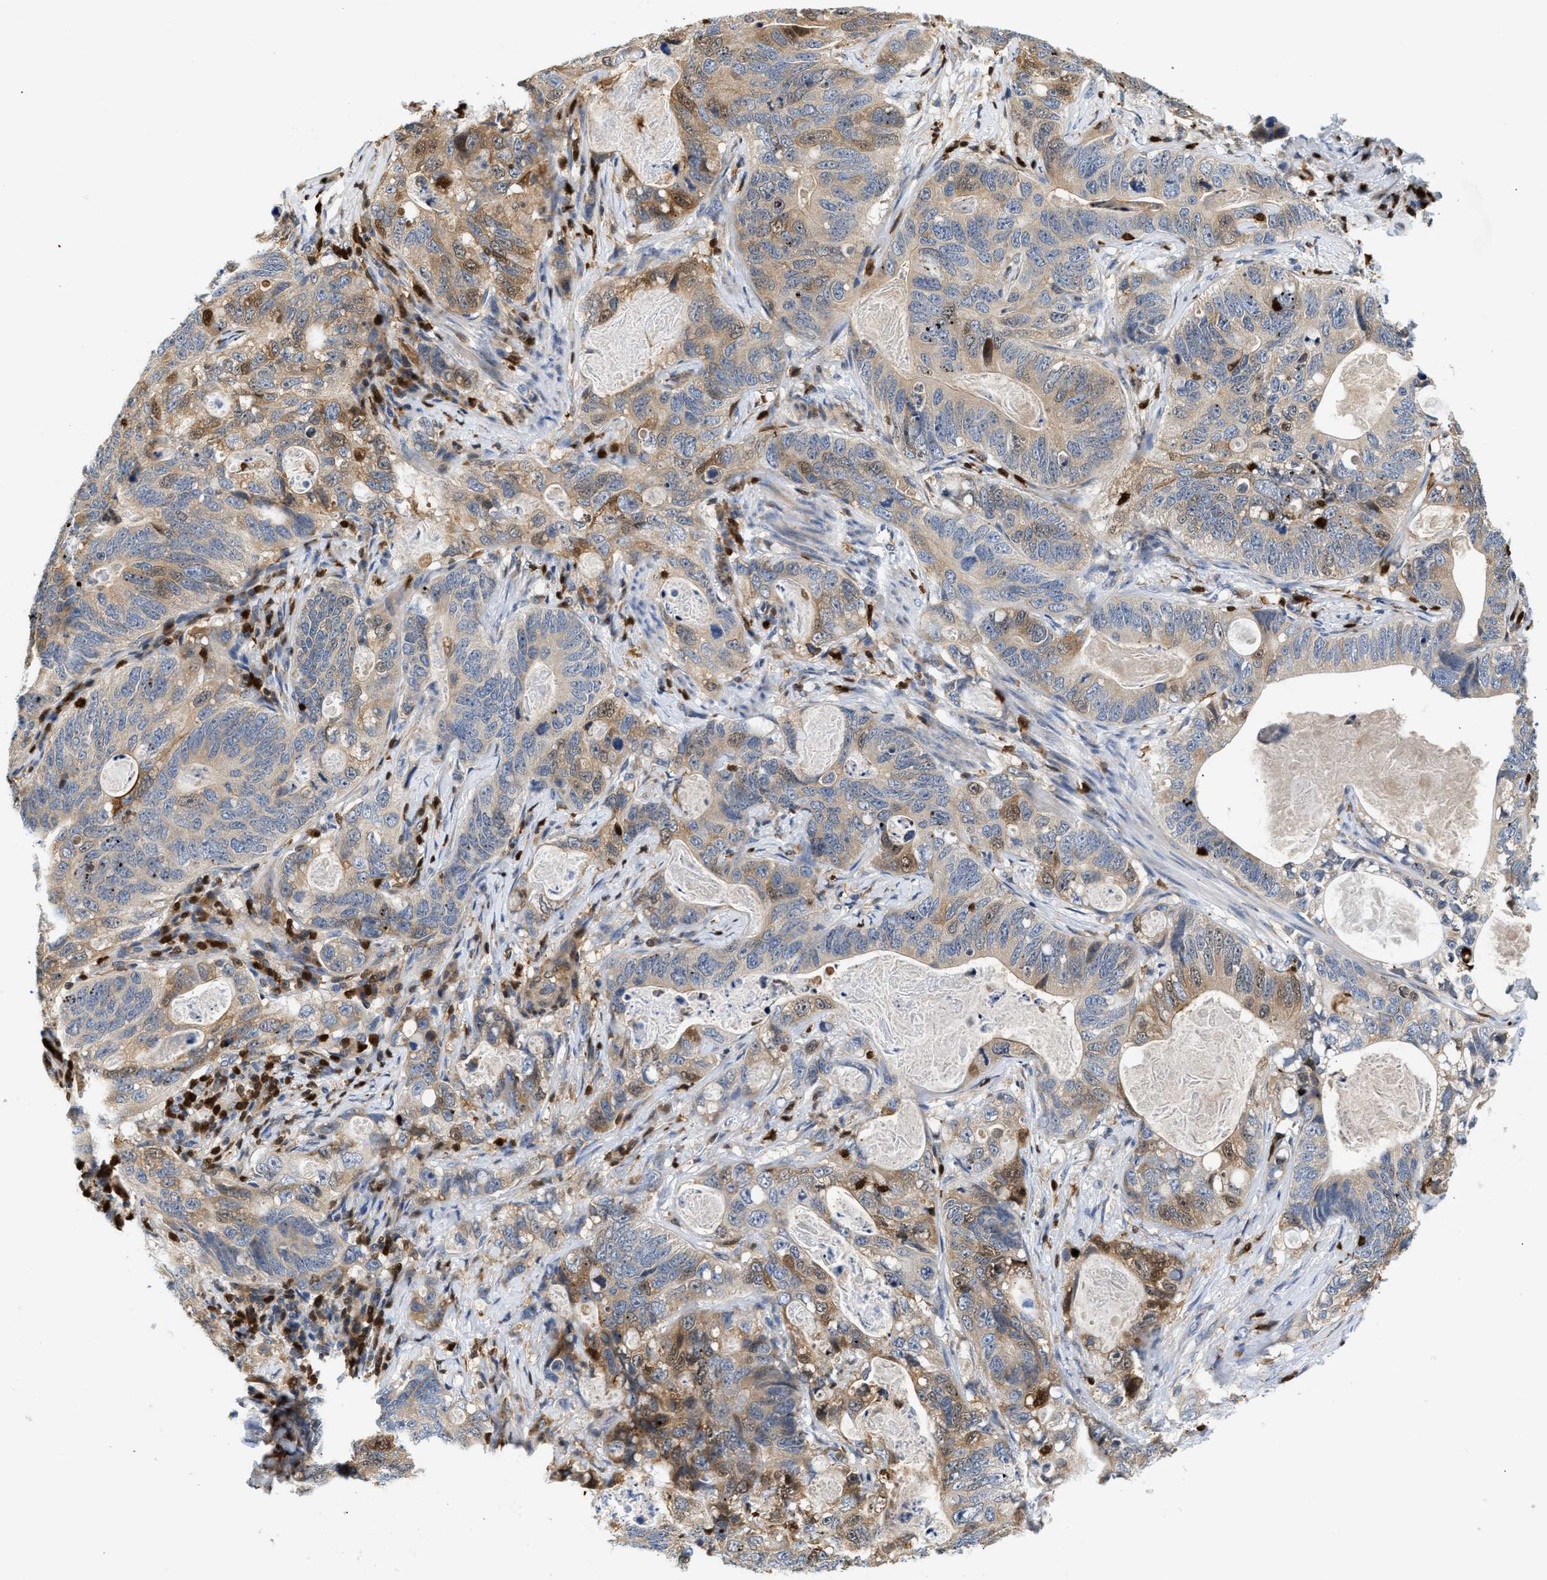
{"staining": {"intensity": "moderate", "quantity": "25%-75%", "location": "cytoplasmic/membranous"}, "tissue": "stomach cancer", "cell_type": "Tumor cells", "image_type": "cancer", "snomed": [{"axis": "morphology", "description": "Normal tissue, NOS"}, {"axis": "morphology", "description": "Adenocarcinoma, NOS"}, {"axis": "topography", "description": "Stomach"}], "caption": "Approximately 25%-75% of tumor cells in stomach adenocarcinoma exhibit moderate cytoplasmic/membranous protein staining as visualized by brown immunohistochemical staining.", "gene": "SLIT2", "patient": {"sex": "female", "age": 89}}